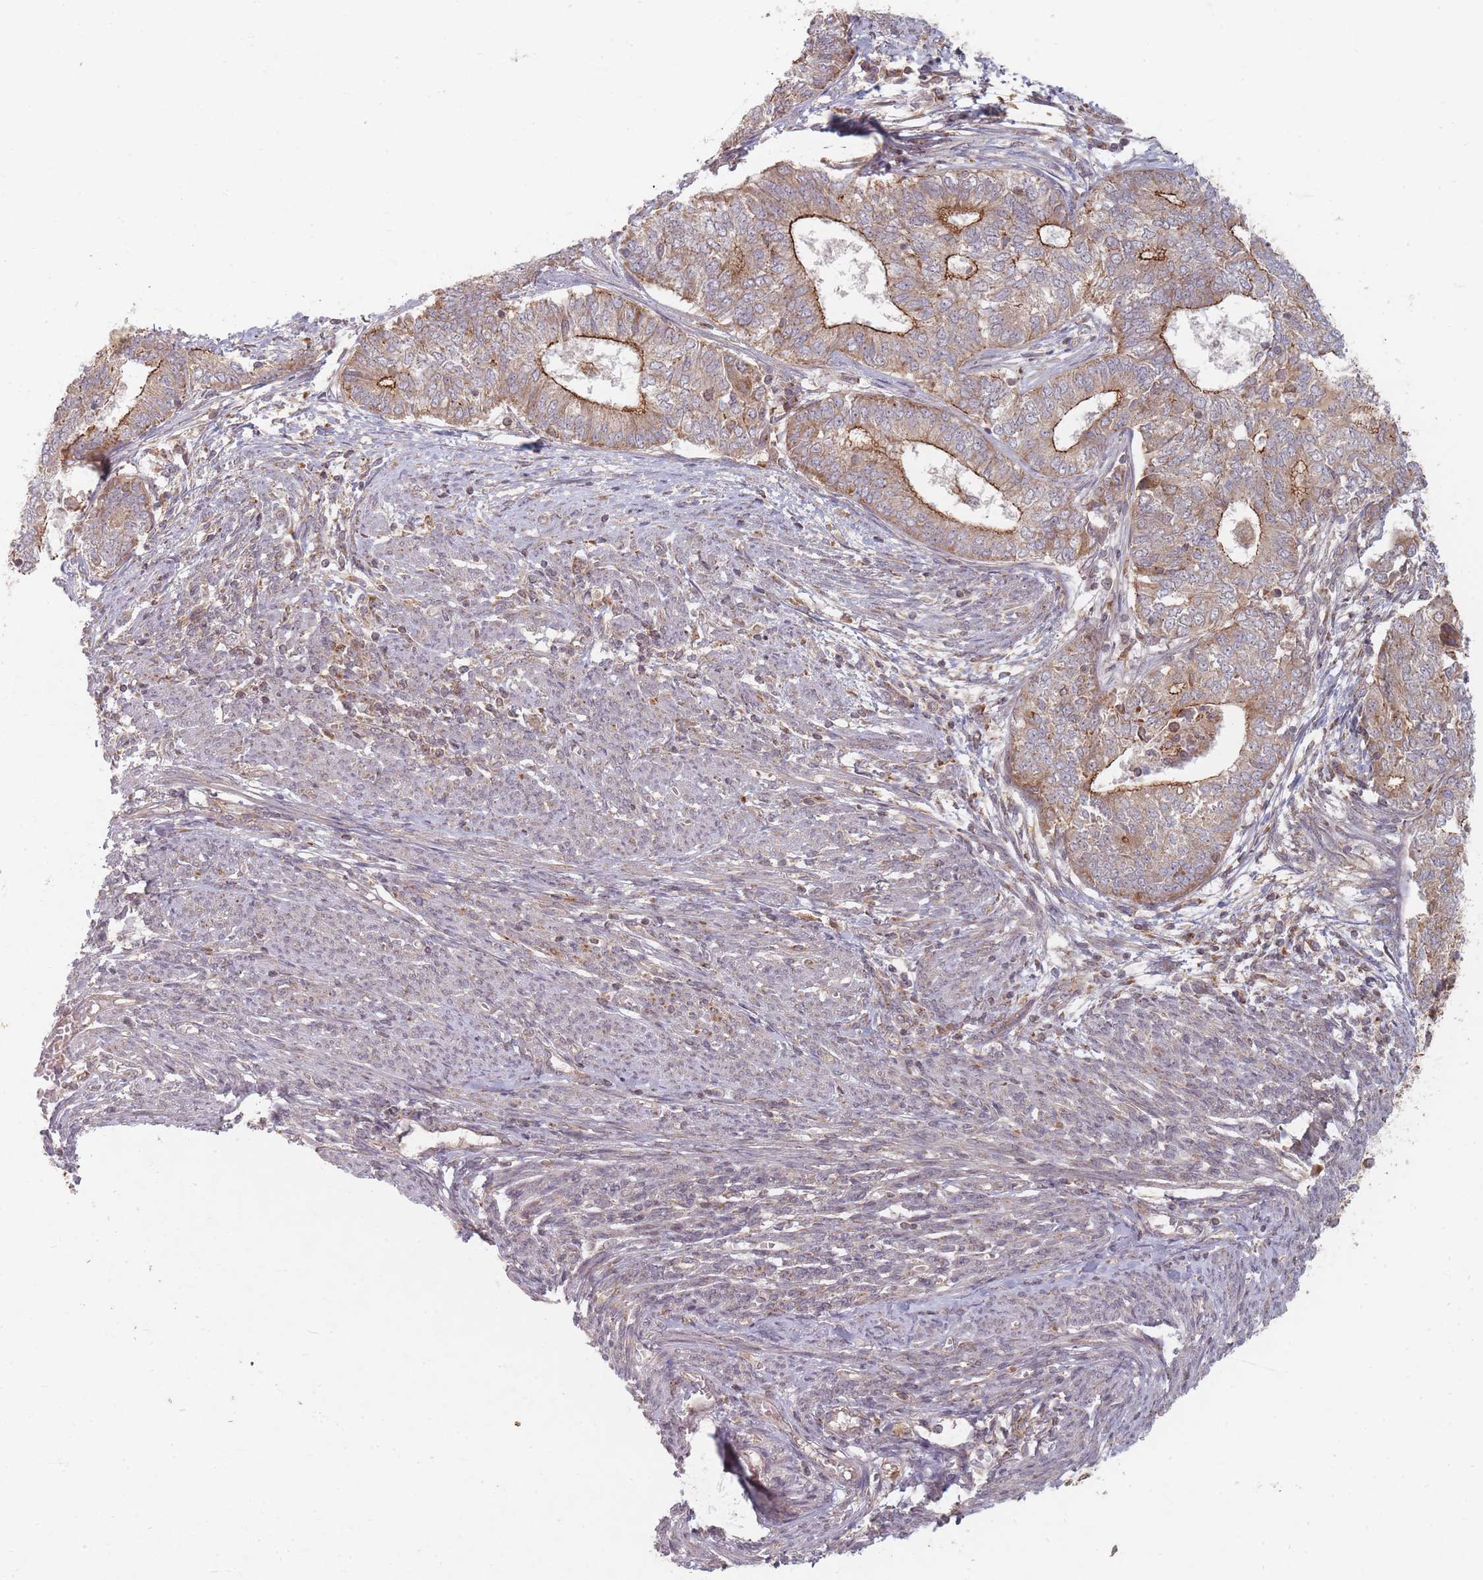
{"staining": {"intensity": "strong", "quantity": "25%-75%", "location": "cytoplasmic/membranous"}, "tissue": "endometrial cancer", "cell_type": "Tumor cells", "image_type": "cancer", "snomed": [{"axis": "morphology", "description": "Adenocarcinoma, NOS"}, {"axis": "topography", "description": "Endometrium"}], "caption": "The photomicrograph exhibits staining of adenocarcinoma (endometrial), revealing strong cytoplasmic/membranous protein positivity (brown color) within tumor cells. The staining was performed using DAB to visualize the protein expression in brown, while the nuclei were stained in blue with hematoxylin (Magnification: 20x).", "gene": "RADX", "patient": {"sex": "female", "age": 62}}